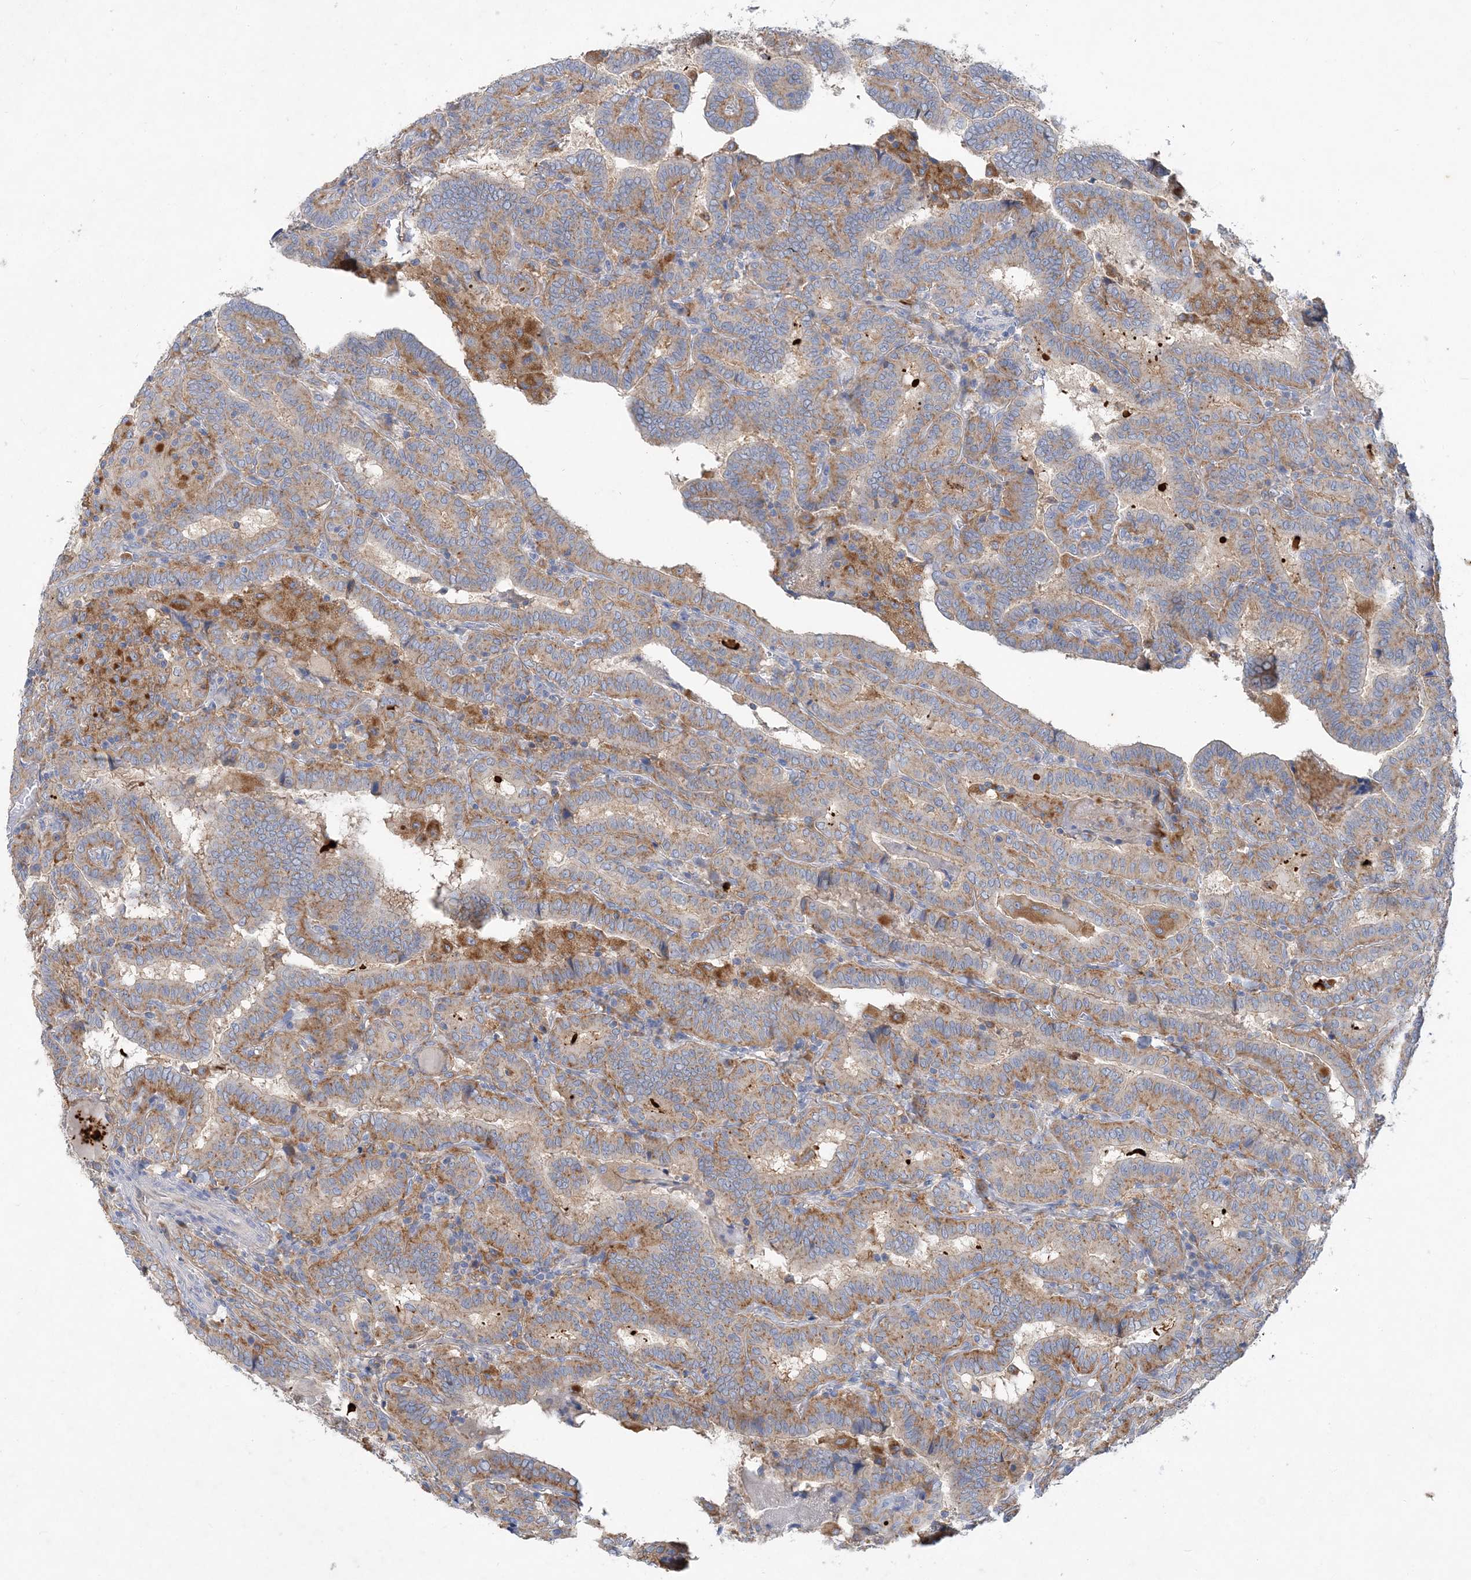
{"staining": {"intensity": "moderate", "quantity": ">75%", "location": "cytoplasmic/membranous"}, "tissue": "thyroid cancer", "cell_type": "Tumor cells", "image_type": "cancer", "snomed": [{"axis": "morphology", "description": "Papillary adenocarcinoma, NOS"}, {"axis": "topography", "description": "Thyroid gland"}], "caption": "Thyroid cancer (papillary adenocarcinoma) stained with a protein marker exhibits moderate staining in tumor cells.", "gene": "GRINA", "patient": {"sex": "female", "age": 72}}